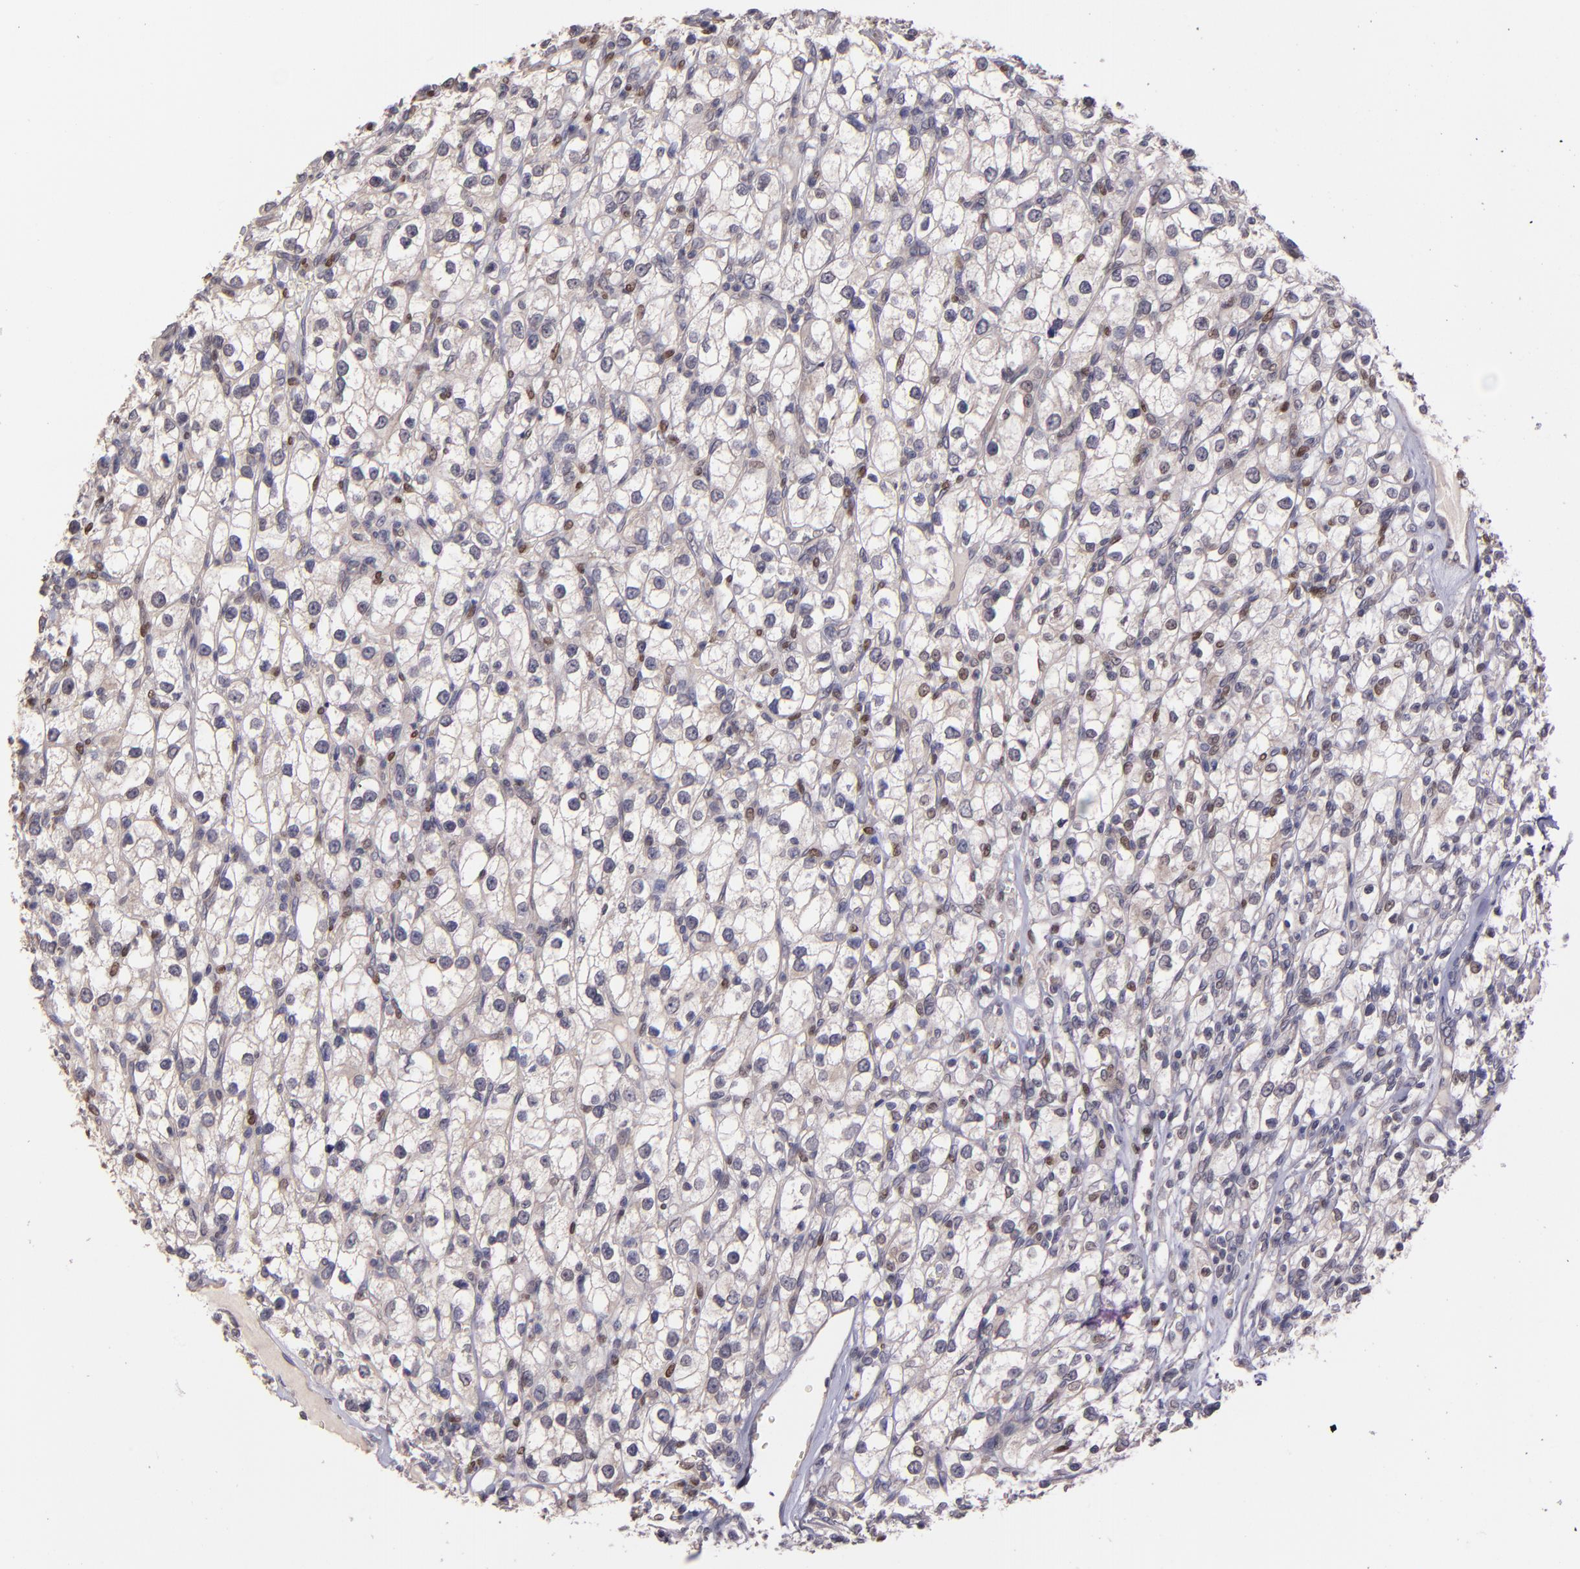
{"staining": {"intensity": "negative", "quantity": "none", "location": "none"}, "tissue": "renal cancer", "cell_type": "Tumor cells", "image_type": "cancer", "snomed": [{"axis": "morphology", "description": "Adenocarcinoma, NOS"}, {"axis": "topography", "description": "Kidney"}], "caption": "Renal cancer (adenocarcinoma) was stained to show a protein in brown. There is no significant positivity in tumor cells.", "gene": "NUP62CL", "patient": {"sex": "female", "age": 62}}